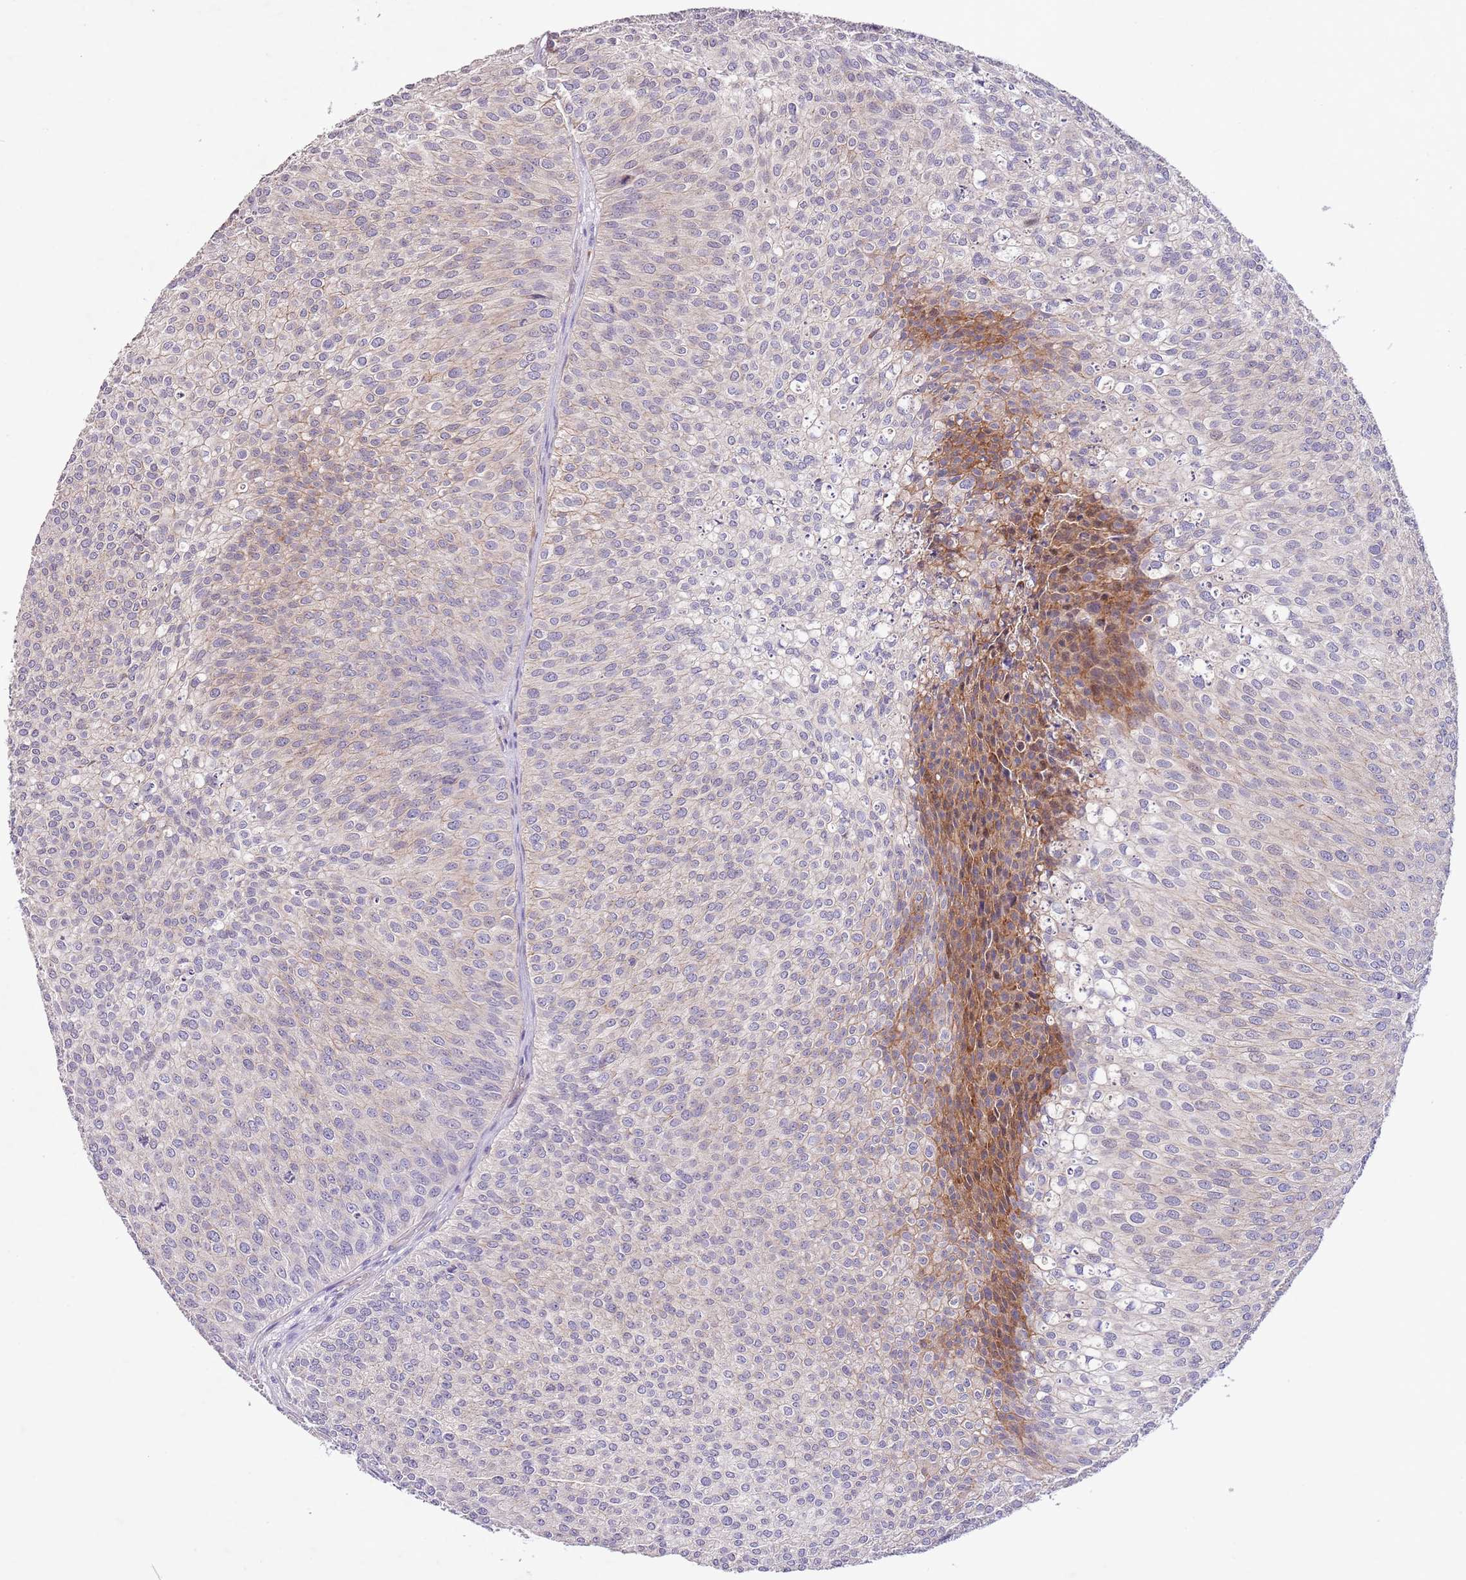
{"staining": {"intensity": "negative", "quantity": "none", "location": "none"}, "tissue": "urothelial cancer", "cell_type": "Tumor cells", "image_type": "cancer", "snomed": [{"axis": "morphology", "description": "Urothelial carcinoma, Low grade"}, {"axis": "topography", "description": "Urinary bladder"}], "caption": "This micrograph is of urothelial cancer stained with immunohistochemistry to label a protein in brown with the nuclei are counter-stained blue. There is no staining in tumor cells.", "gene": "ZNF658", "patient": {"sex": "male", "age": 84}}